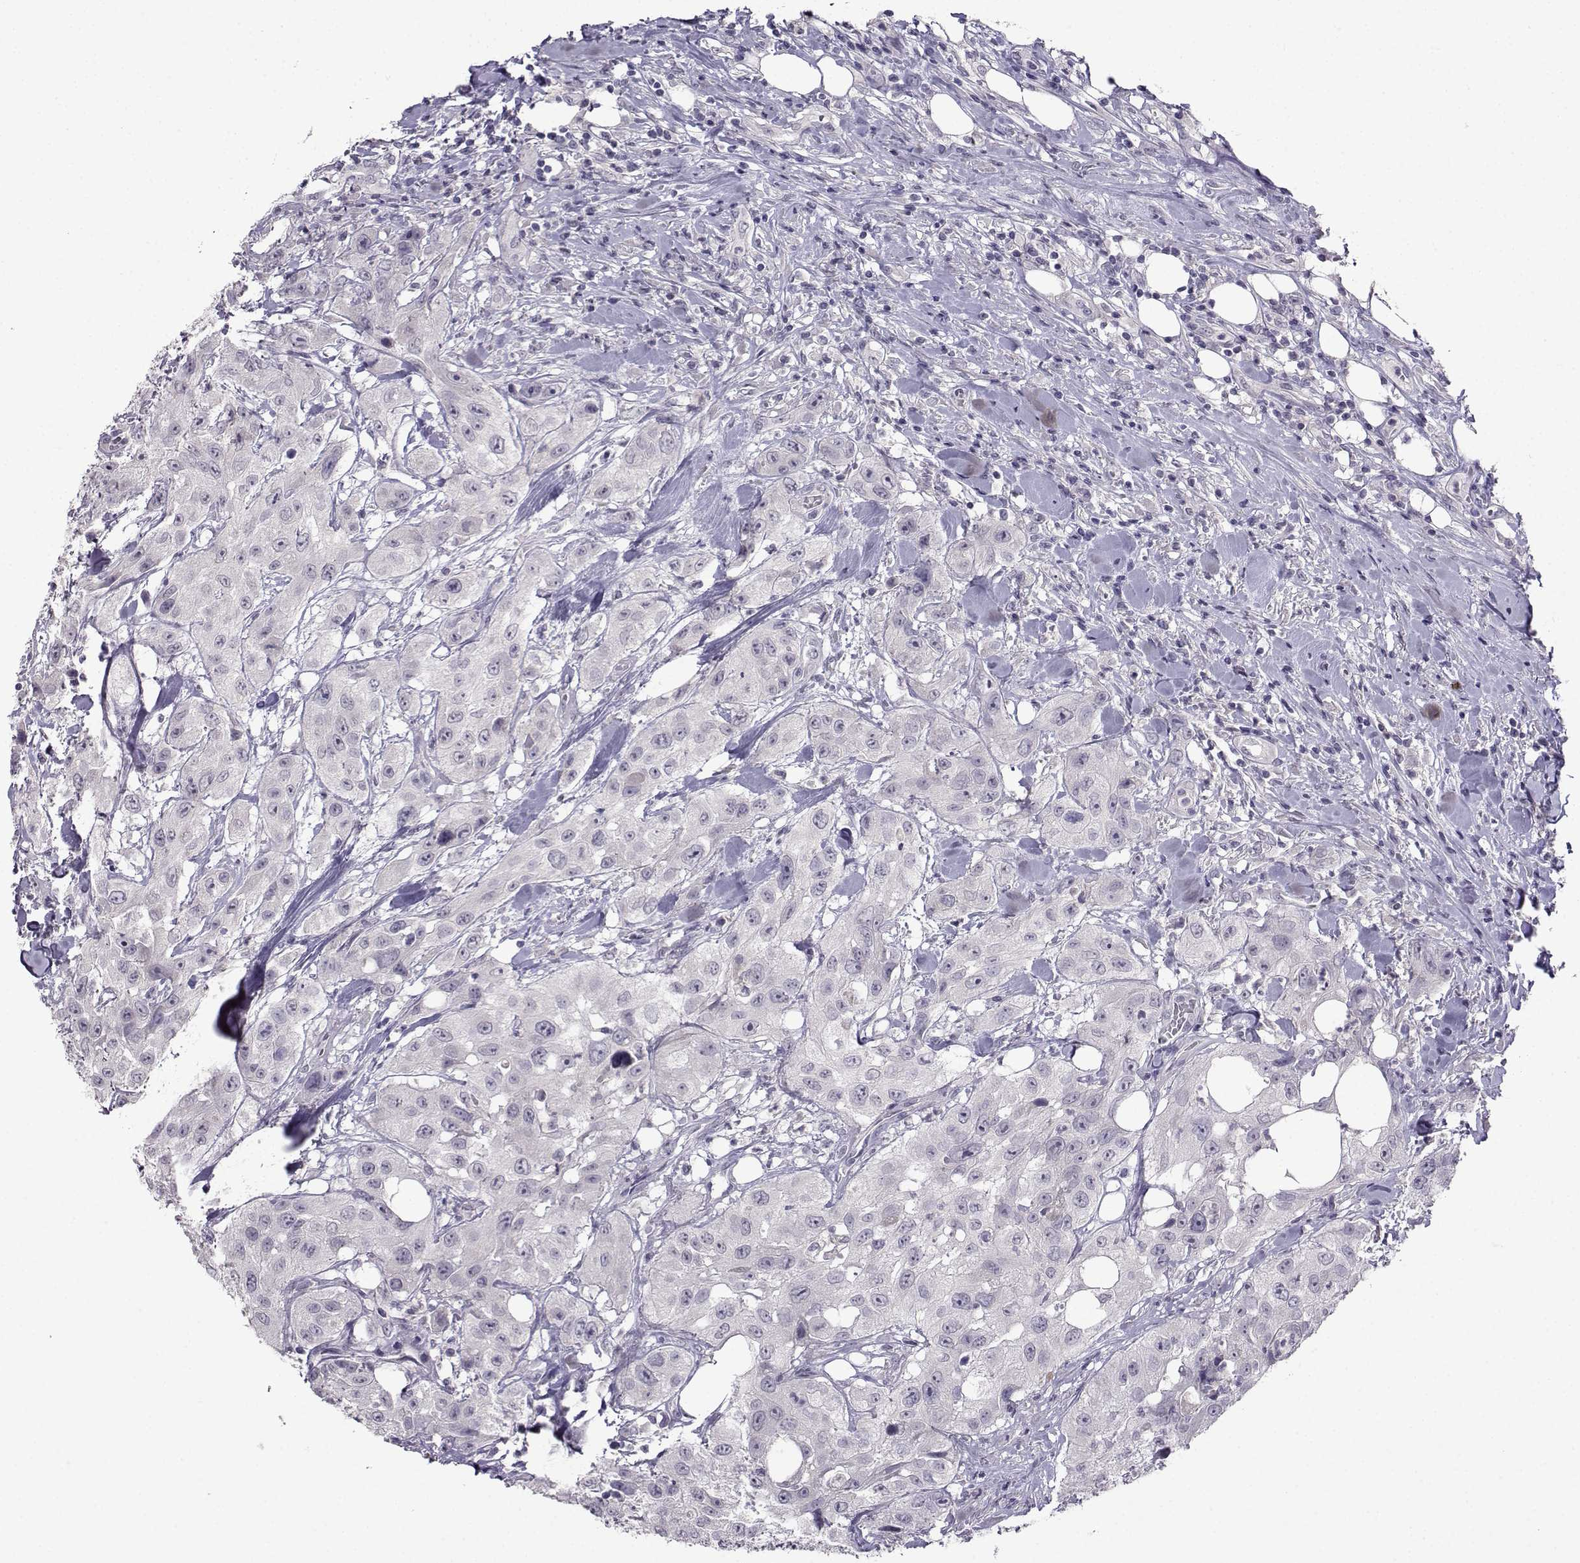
{"staining": {"intensity": "negative", "quantity": "none", "location": "none"}, "tissue": "urothelial cancer", "cell_type": "Tumor cells", "image_type": "cancer", "snomed": [{"axis": "morphology", "description": "Urothelial carcinoma, High grade"}, {"axis": "topography", "description": "Urinary bladder"}], "caption": "Tumor cells show no significant positivity in high-grade urothelial carcinoma. The staining is performed using DAB (3,3'-diaminobenzidine) brown chromogen with nuclei counter-stained in using hematoxylin.", "gene": "CRYBB1", "patient": {"sex": "male", "age": 79}}